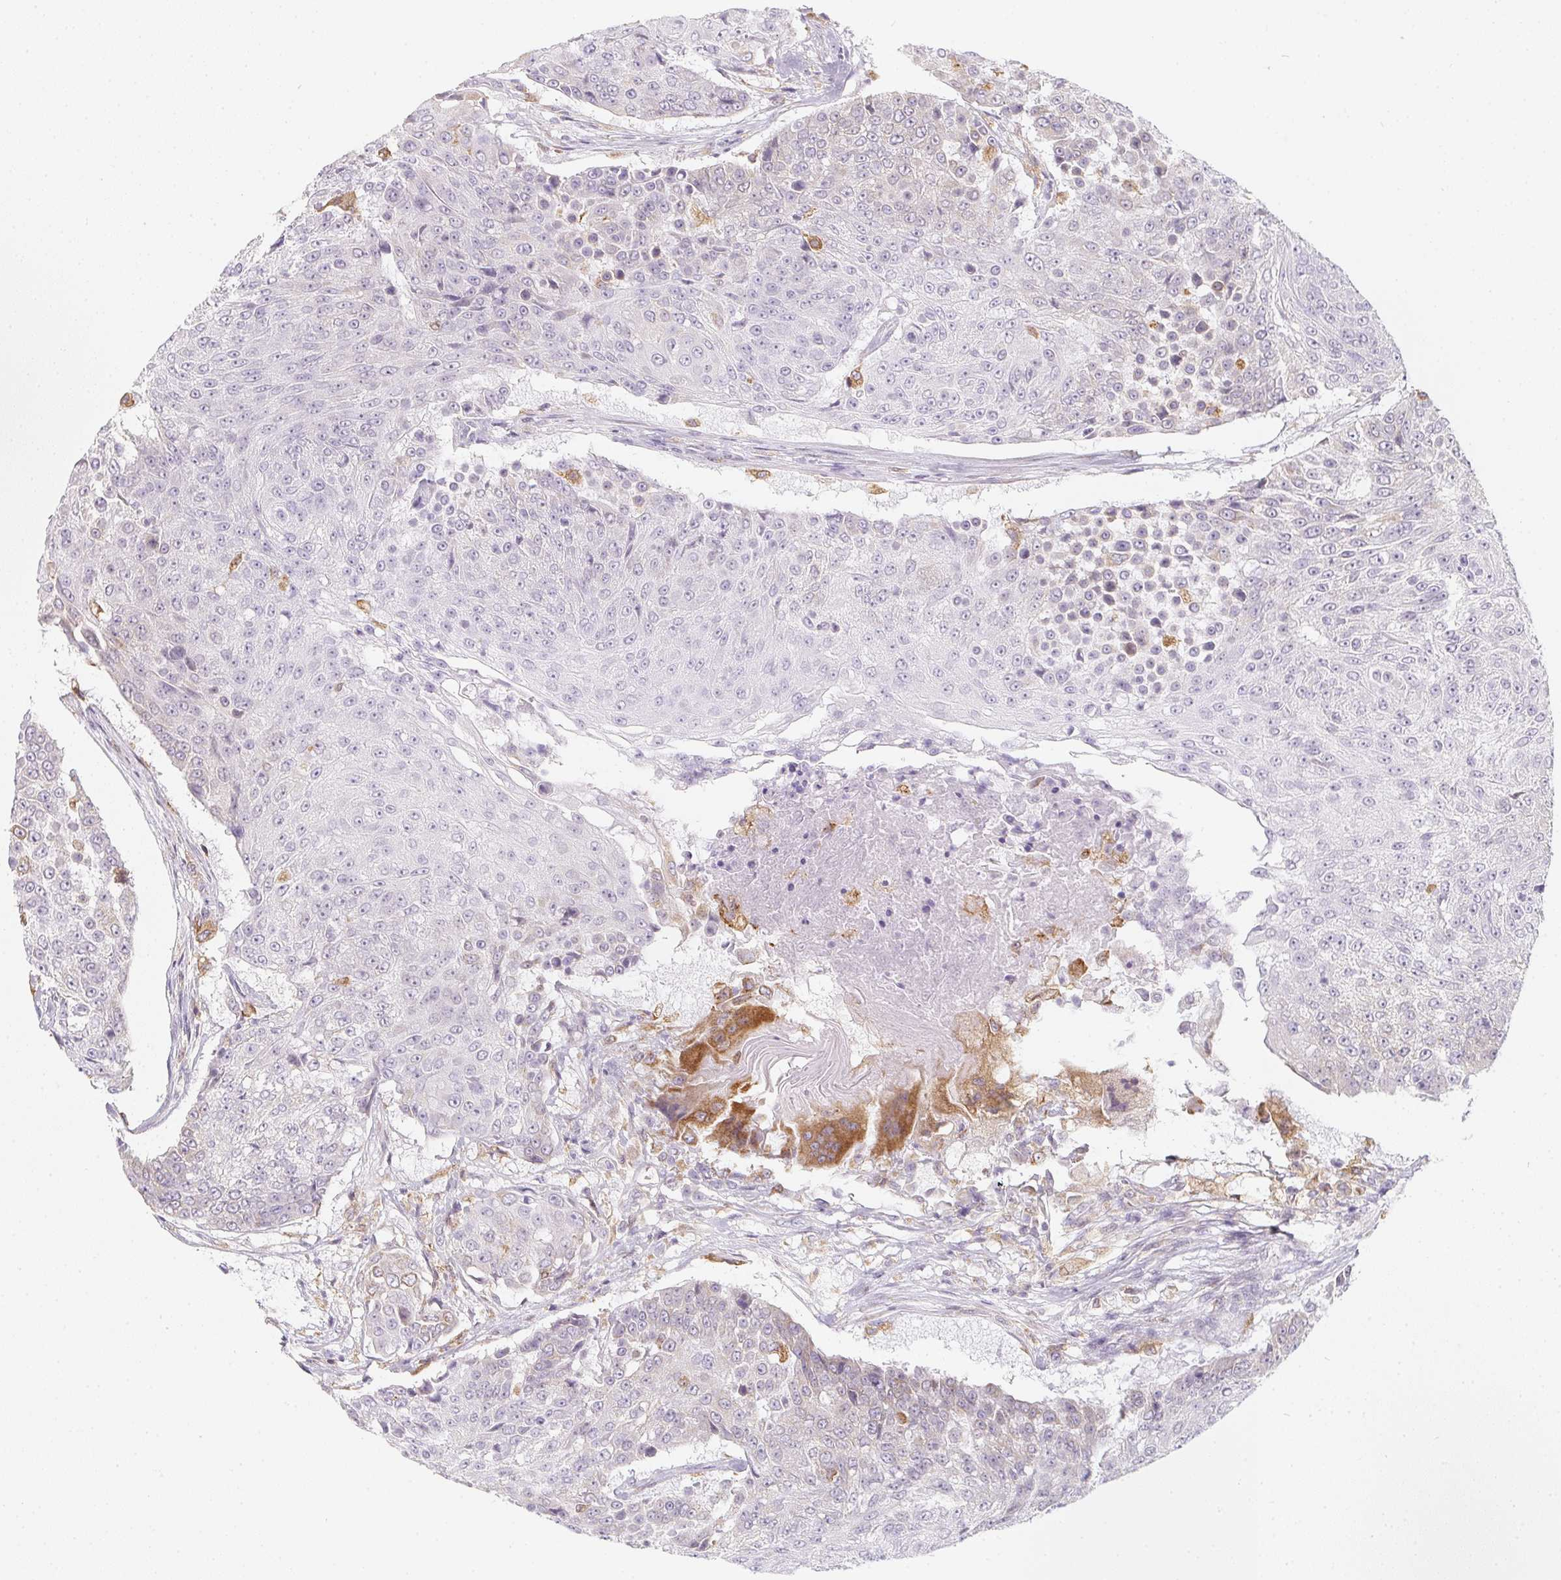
{"staining": {"intensity": "negative", "quantity": "none", "location": "none"}, "tissue": "urothelial cancer", "cell_type": "Tumor cells", "image_type": "cancer", "snomed": [{"axis": "morphology", "description": "Urothelial carcinoma, High grade"}, {"axis": "topography", "description": "Urinary bladder"}], "caption": "Human high-grade urothelial carcinoma stained for a protein using IHC demonstrates no expression in tumor cells.", "gene": "SOAT1", "patient": {"sex": "female", "age": 63}}